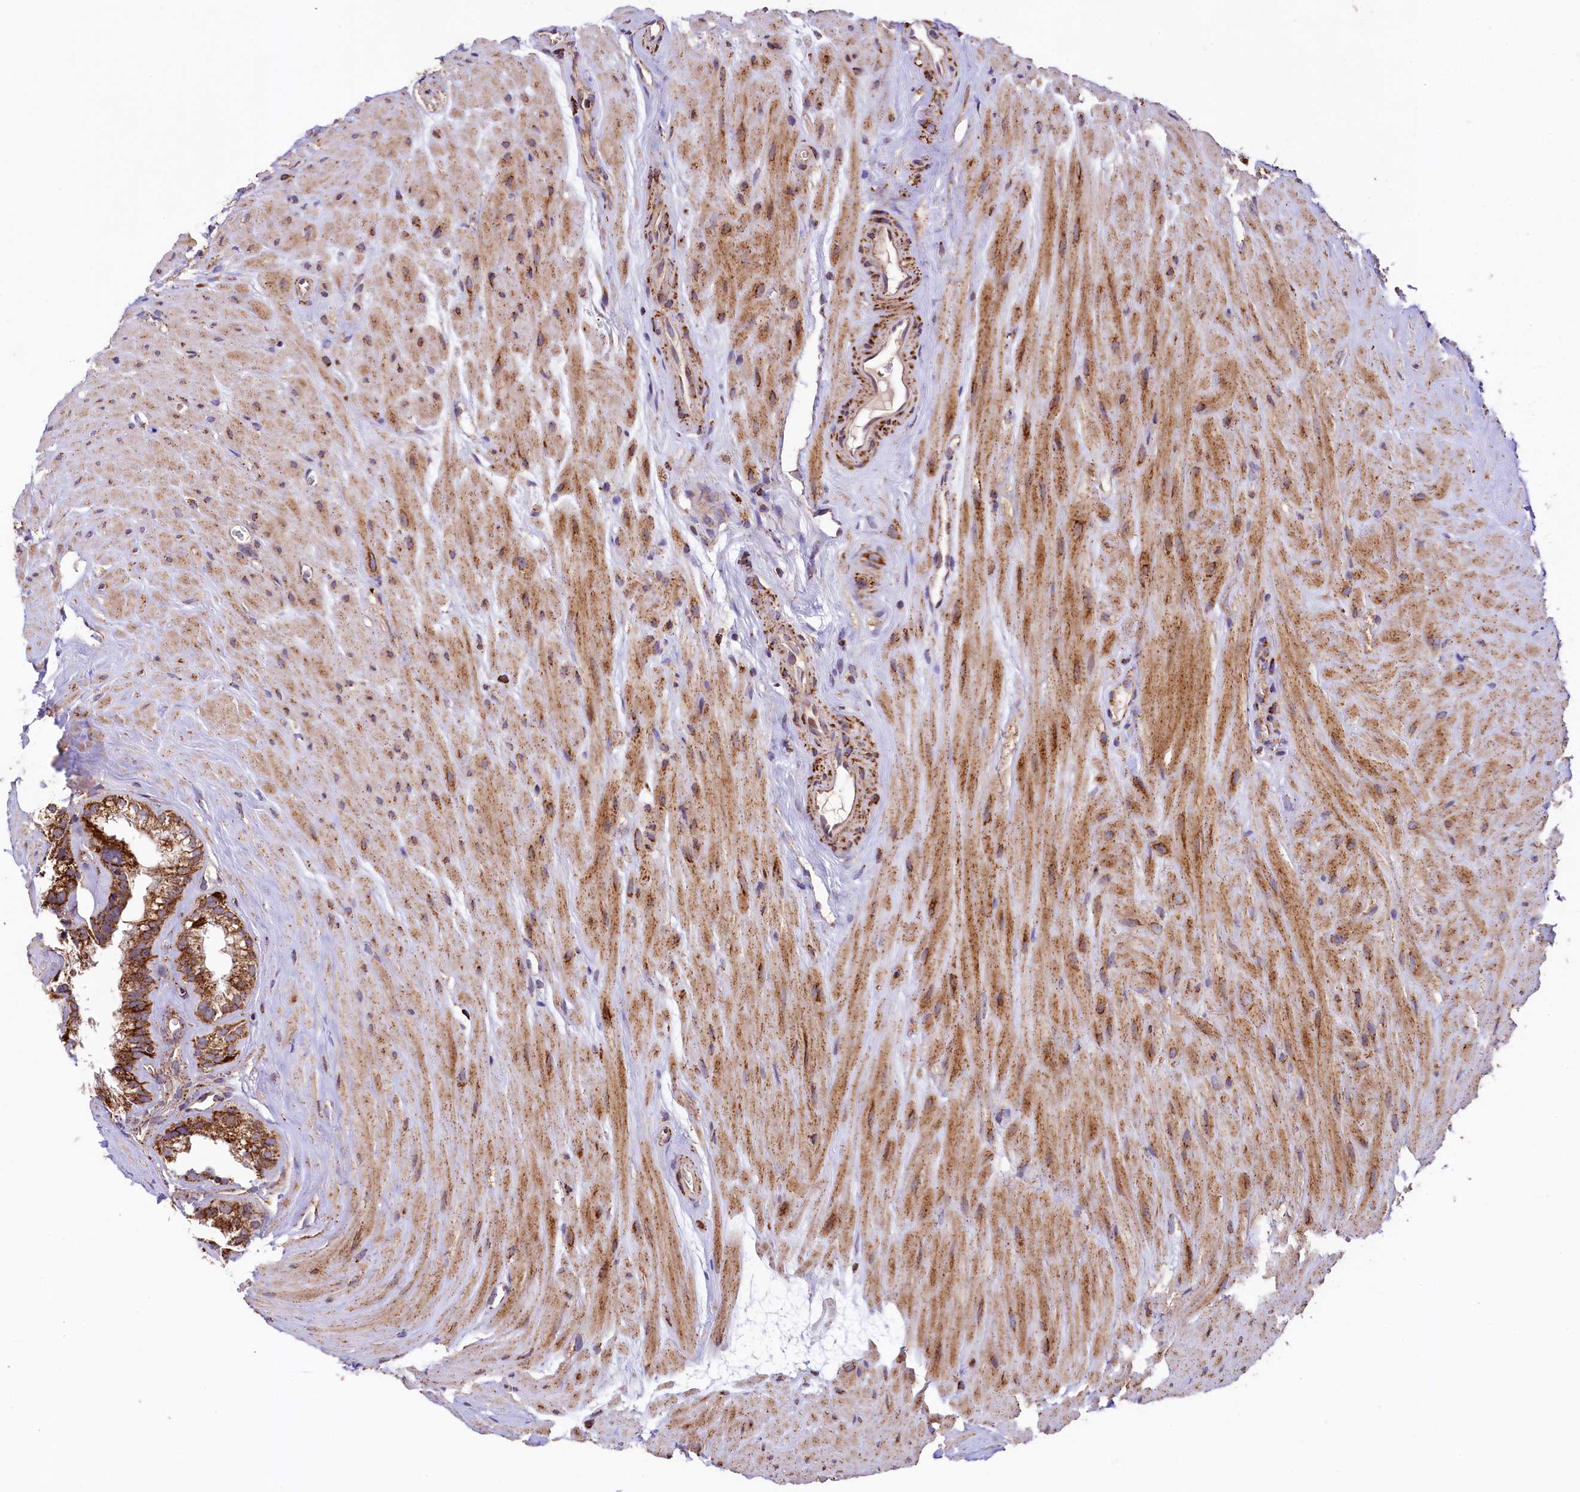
{"staining": {"intensity": "strong", "quantity": ">75%", "location": "cytoplasmic/membranous"}, "tissue": "seminal vesicle", "cell_type": "Glandular cells", "image_type": "normal", "snomed": [{"axis": "morphology", "description": "Normal tissue, NOS"}, {"axis": "topography", "description": "Prostate"}, {"axis": "topography", "description": "Seminal veicle"}], "caption": "Strong cytoplasmic/membranous protein expression is present in approximately >75% of glandular cells in seminal vesicle.", "gene": "CLYBL", "patient": {"sex": "male", "age": 59}}